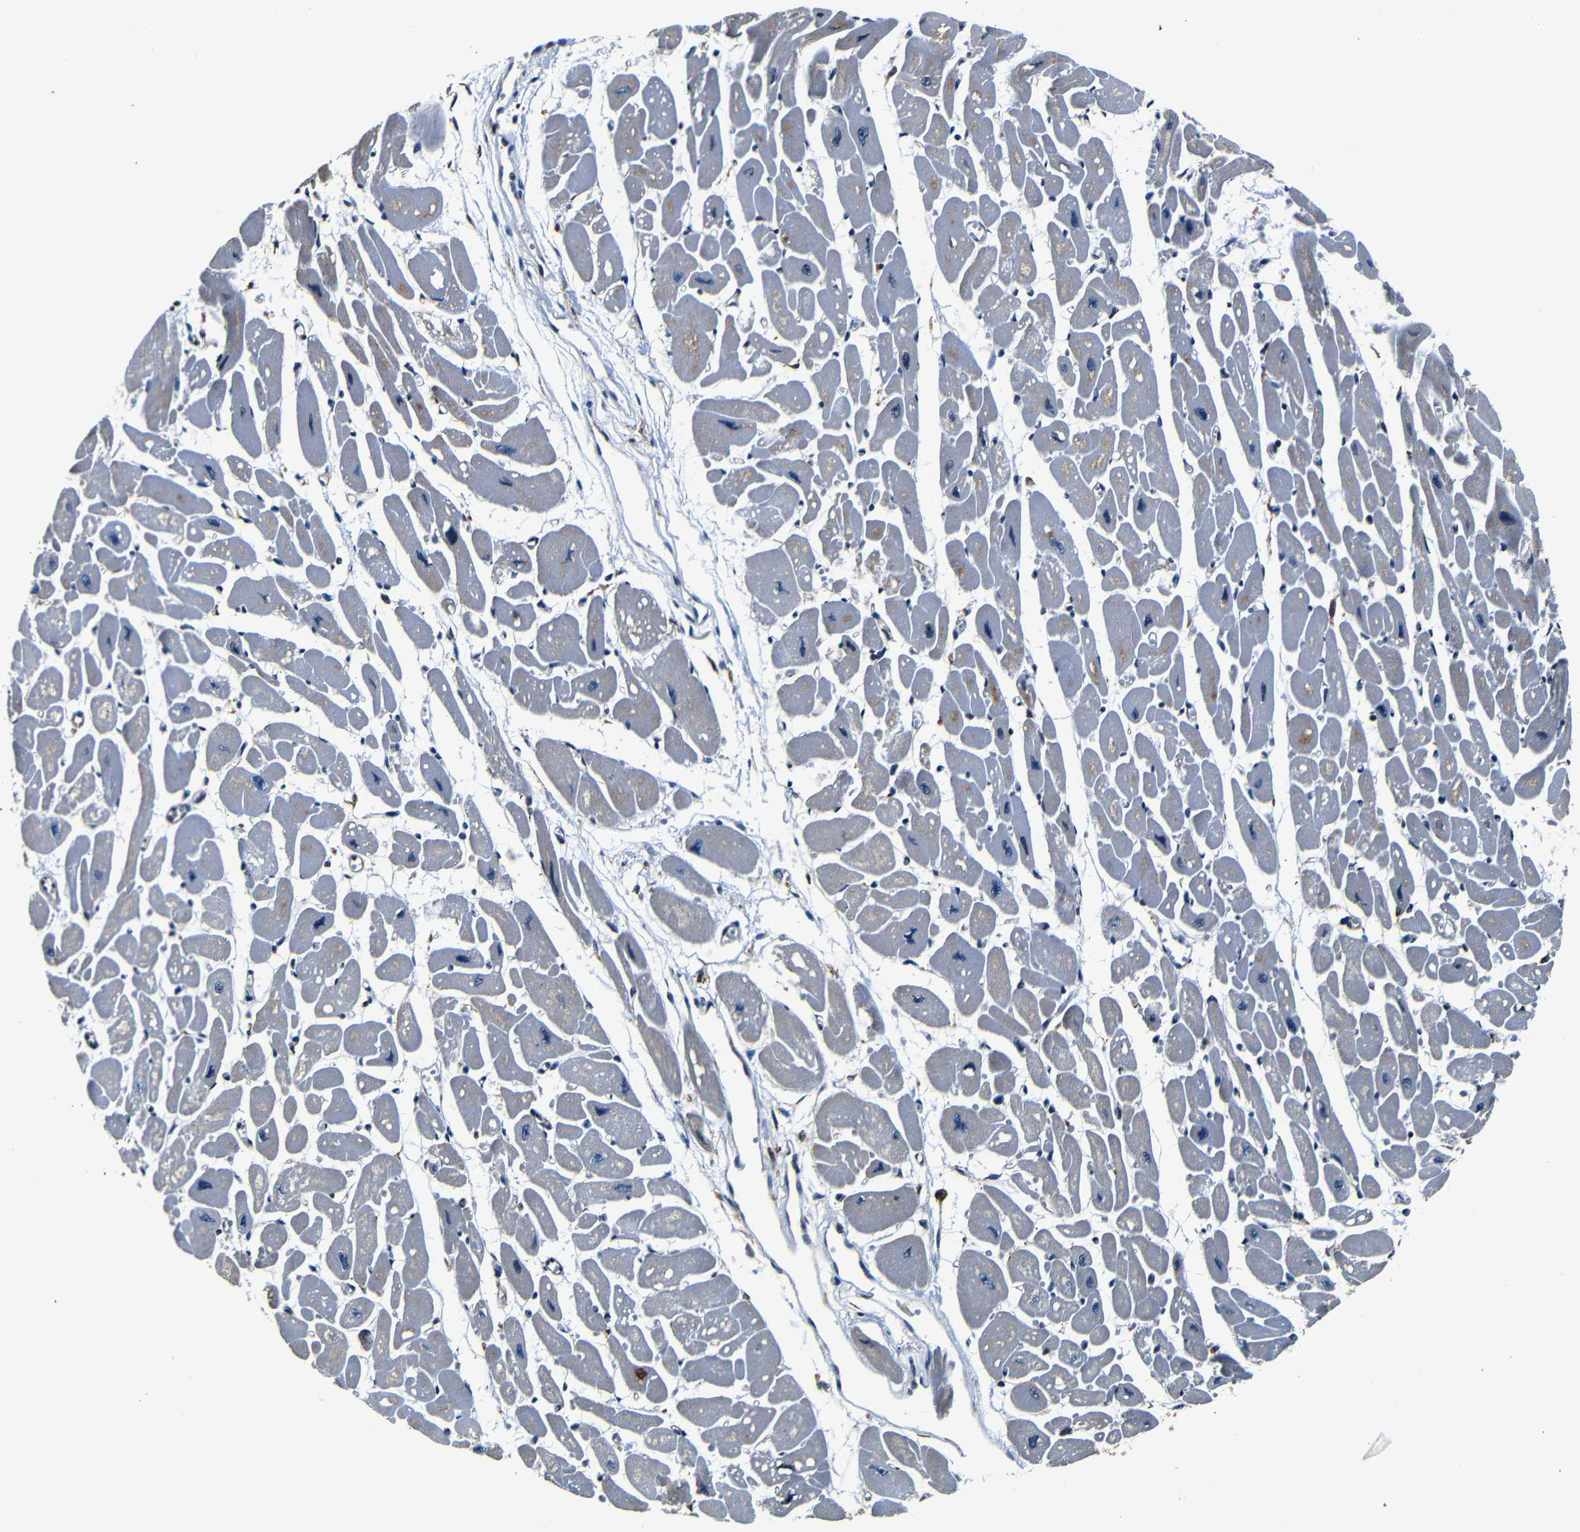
{"staining": {"intensity": "negative", "quantity": "none", "location": "none"}, "tissue": "heart muscle", "cell_type": "Cardiomyocytes", "image_type": "normal", "snomed": [{"axis": "morphology", "description": "Normal tissue, NOS"}, {"axis": "topography", "description": "Heart"}], "caption": "Cardiomyocytes are negative for protein expression in benign human heart muscle. (DAB immunohistochemistry (IHC) visualized using brightfield microscopy, high magnification).", "gene": "NCBP3", "patient": {"sex": "female", "age": 54}}